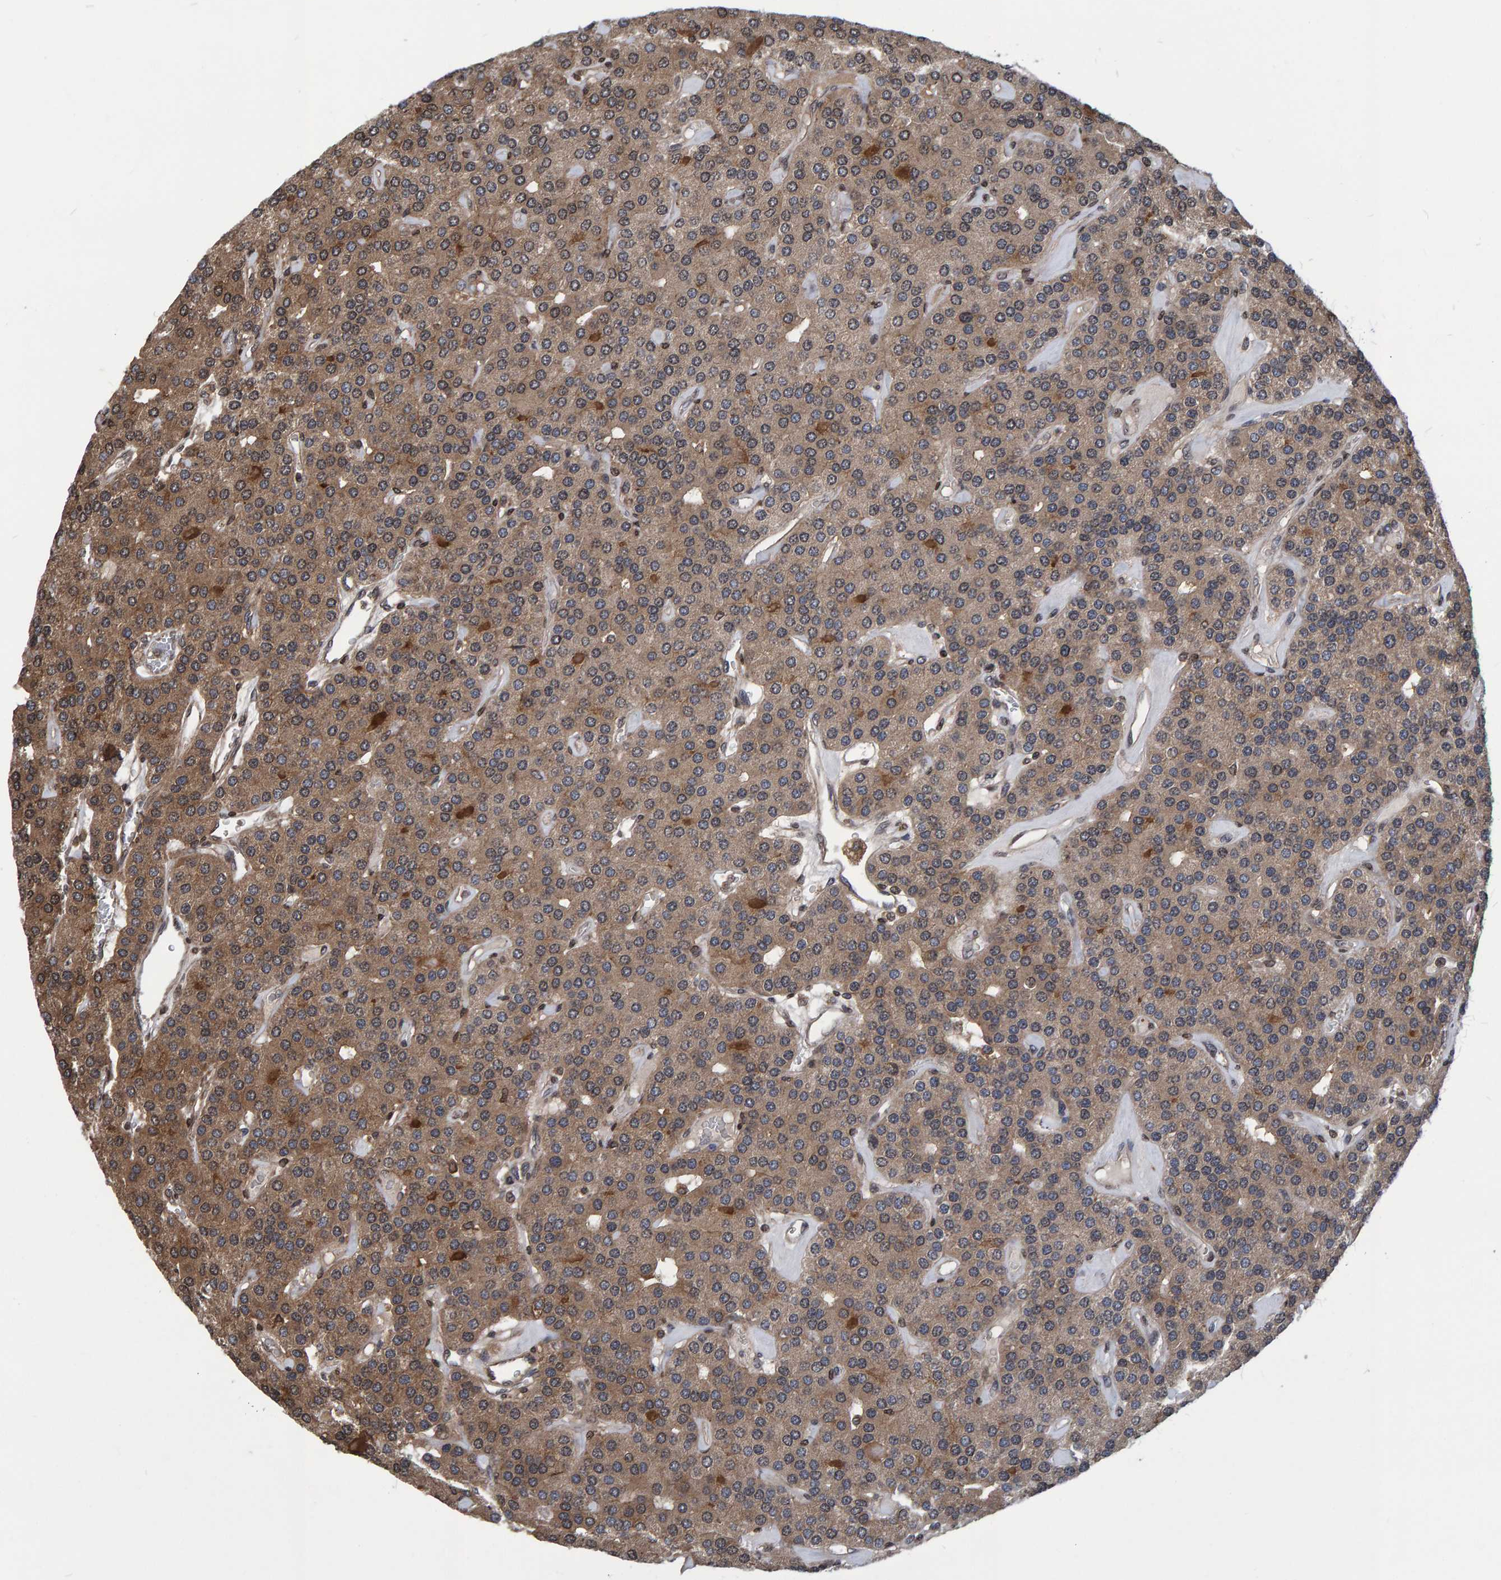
{"staining": {"intensity": "moderate", "quantity": ">75%", "location": "cytoplasmic/membranous"}, "tissue": "parathyroid gland", "cell_type": "Glandular cells", "image_type": "normal", "snomed": [{"axis": "morphology", "description": "Normal tissue, NOS"}, {"axis": "morphology", "description": "Adenoma, NOS"}, {"axis": "topography", "description": "Parathyroid gland"}], "caption": "Brown immunohistochemical staining in benign human parathyroid gland shows moderate cytoplasmic/membranous staining in about >75% of glandular cells. (DAB IHC, brown staining for protein, blue staining for nuclei).", "gene": "GAB2", "patient": {"sex": "female", "age": 86}}